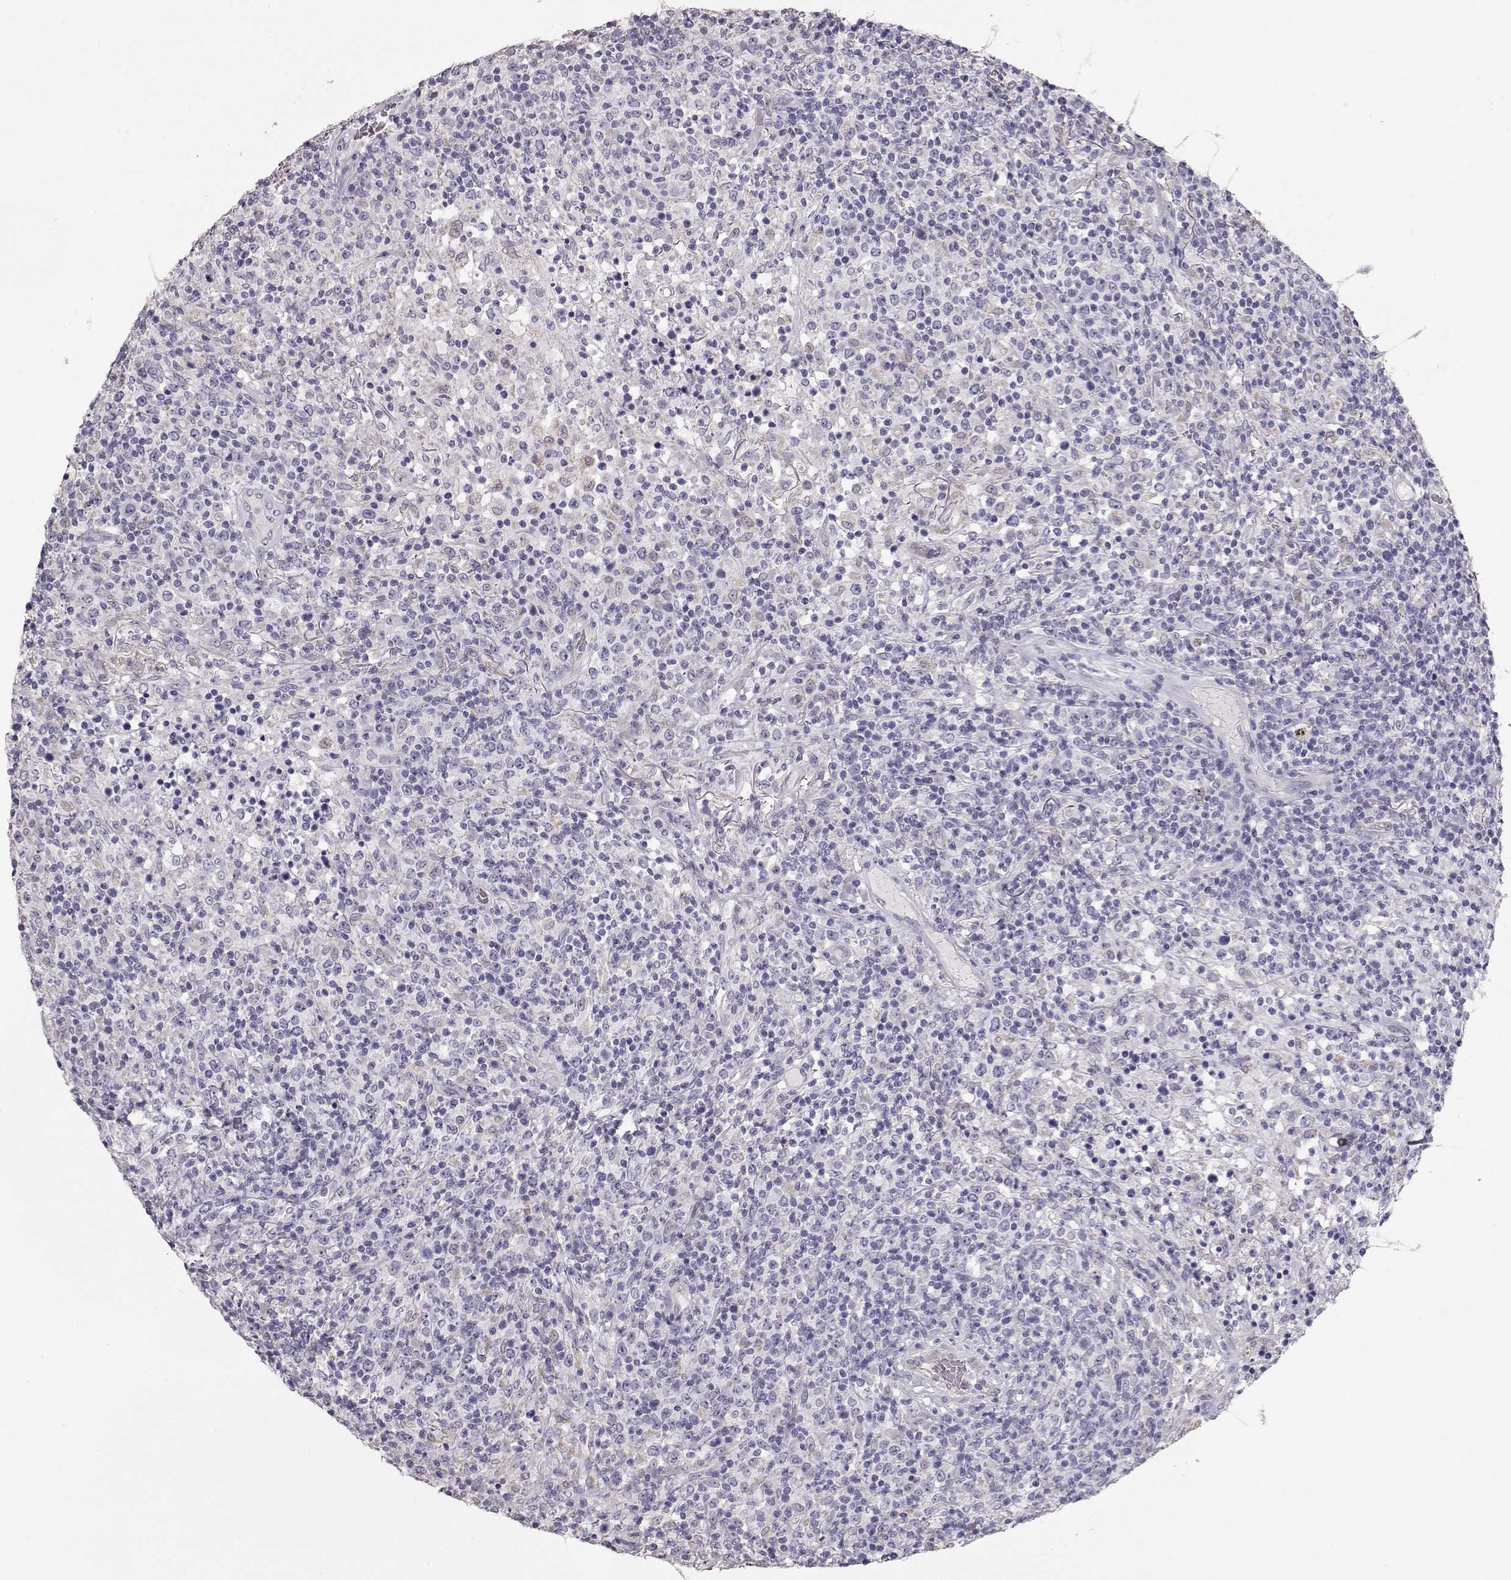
{"staining": {"intensity": "negative", "quantity": "none", "location": "none"}, "tissue": "lymphoma", "cell_type": "Tumor cells", "image_type": "cancer", "snomed": [{"axis": "morphology", "description": "Malignant lymphoma, non-Hodgkin's type, High grade"}, {"axis": "topography", "description": "Lung"}], "caption": "High-grade malignant lymphoma, non-Hodgkin's type was stained to show a protein in brown. There is no significant expression in tumor cells.", "gene": "SLC18A1", "patient": {"sex": "male", "age": 79}}